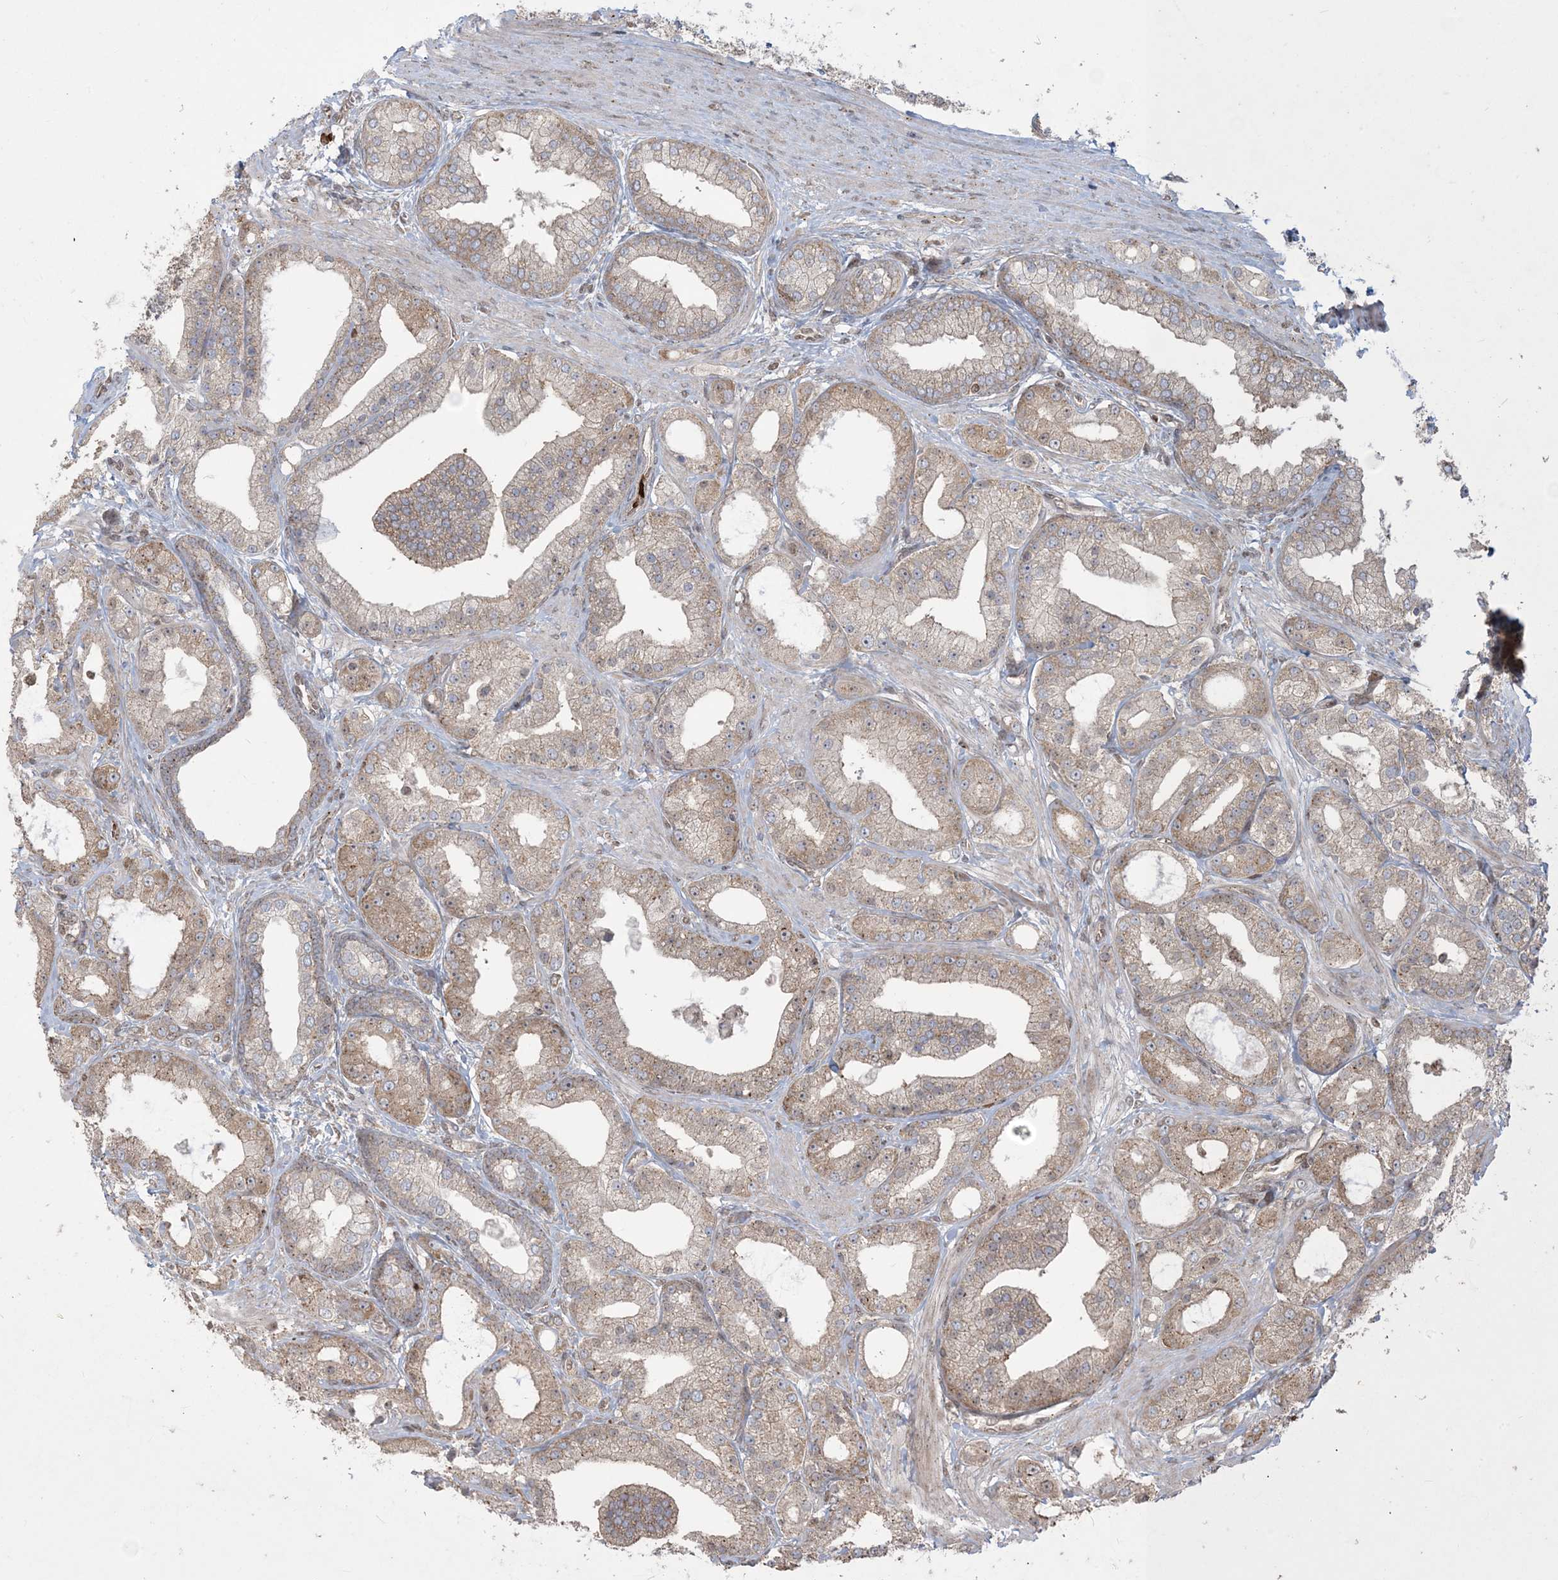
{"staining": {"intensity": "weak", "quantity": "25%-75%", "location": "cytoplasmic/membranous"}, "tissue": "prostate cancer", "cell_type": "Tumor cells", "image_type": "cancer", "snomed": [{"axis": "morphology", "description": "Adenocarcinoma, Low grade"}, {"axis": "topography", "description": "Prostate"}], "caption": "A brown stain highlights weak cytoplasmic/membranous staining of a protein in adenocarcinoma (low-grade) (prostate) tumor cells.", "gene": "ABCF3", "patient": {"sex": "male", "age": 67}}